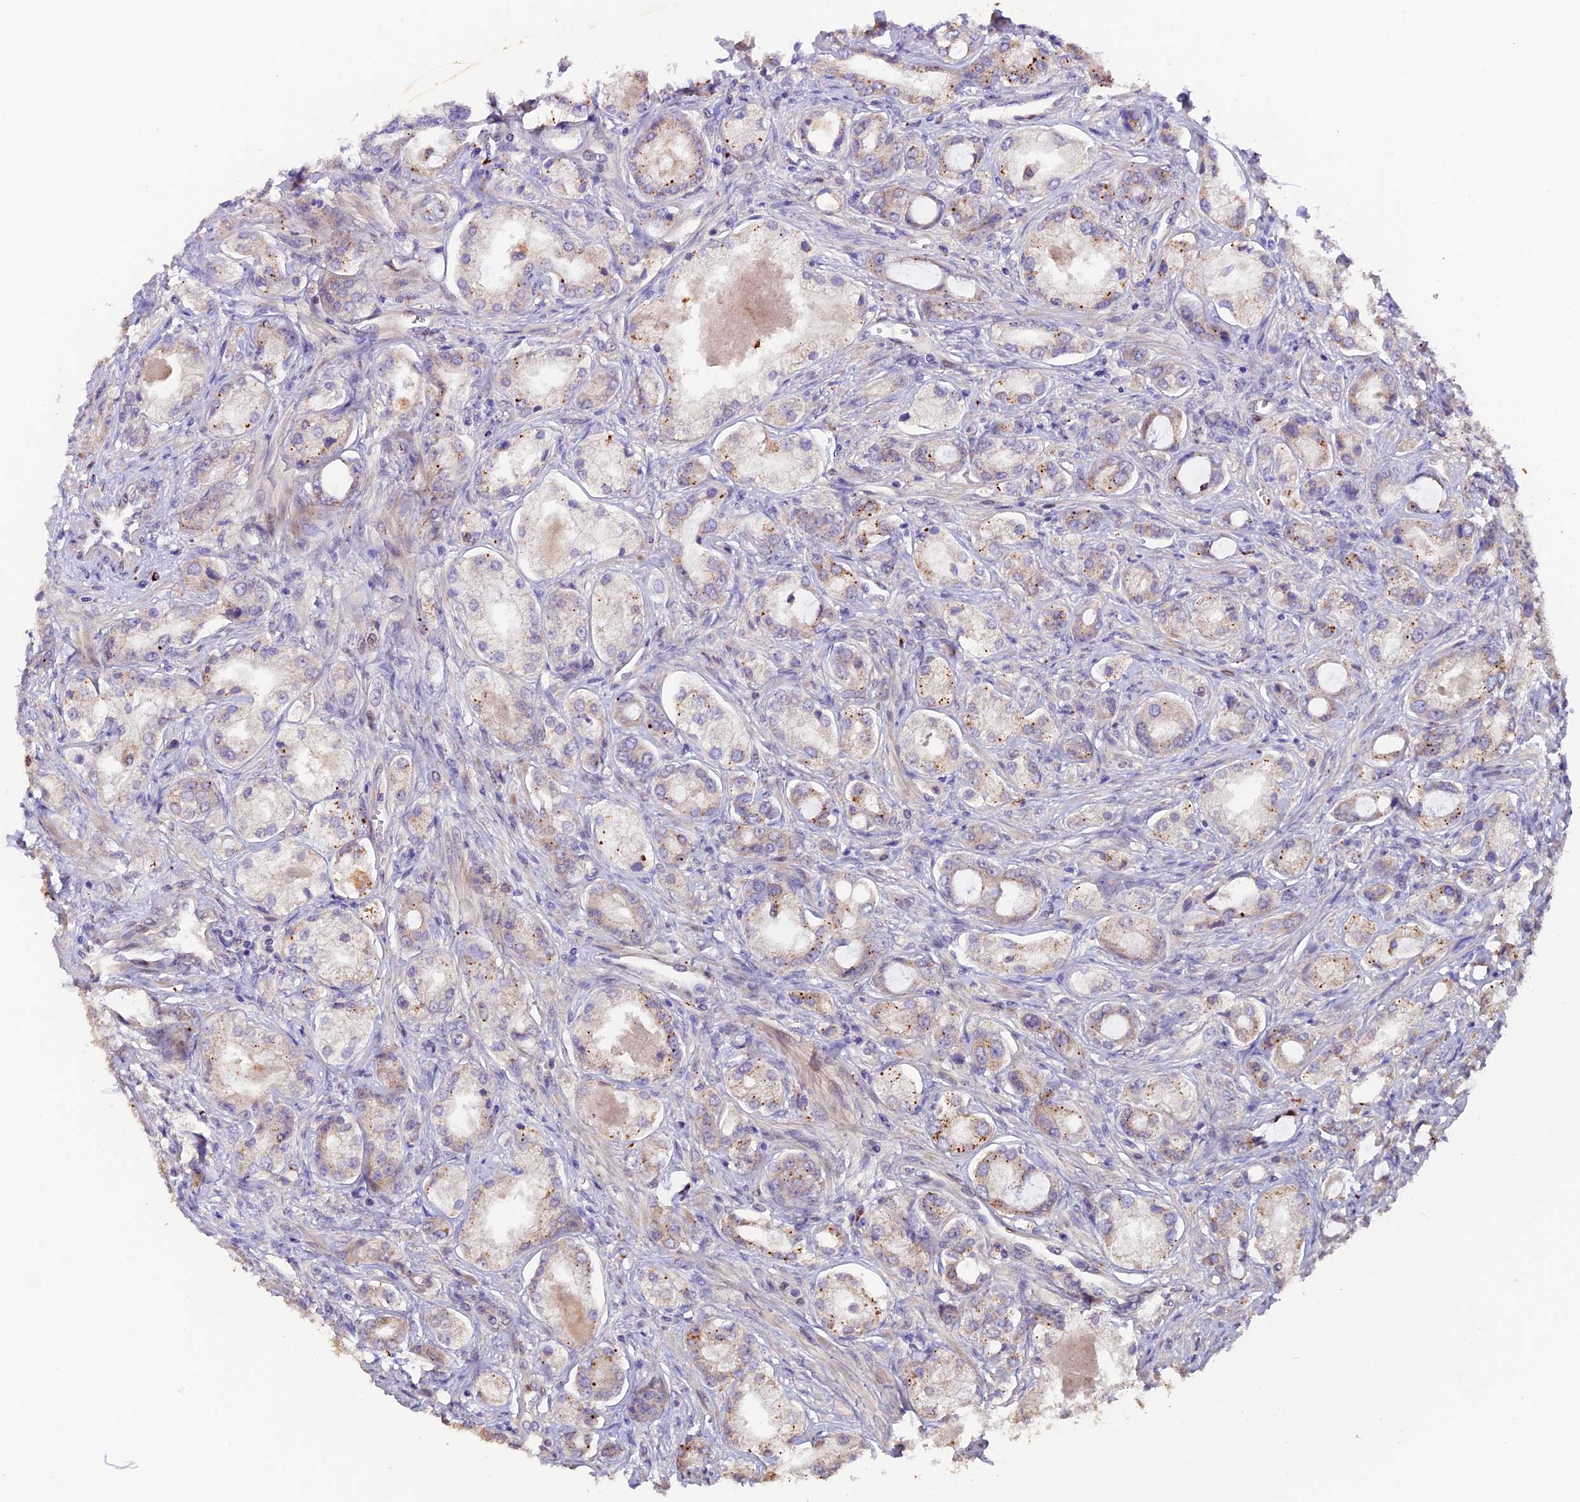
{"staining": {"intensity": "moderate", "quantity": "<25%", "location": "cytoplasmic/membranous"}, "tissue": "prostate cancer", "cell_type": "Tumor cells", "image_type": "cancer", "snomed": [{"axis": "morphology", "description": "Adenocarcinoma, Low grade"}, {"axis": "topography", "description": "Prostate"}], "caption": "Immunohistochemical staining of human prostate cancer displays low levels of moderate cytoplasmic/membranous protein staining in about <25% of tumor cells.", "gene": "NCK2", "patient": {"sex": "male", "age": 68}}